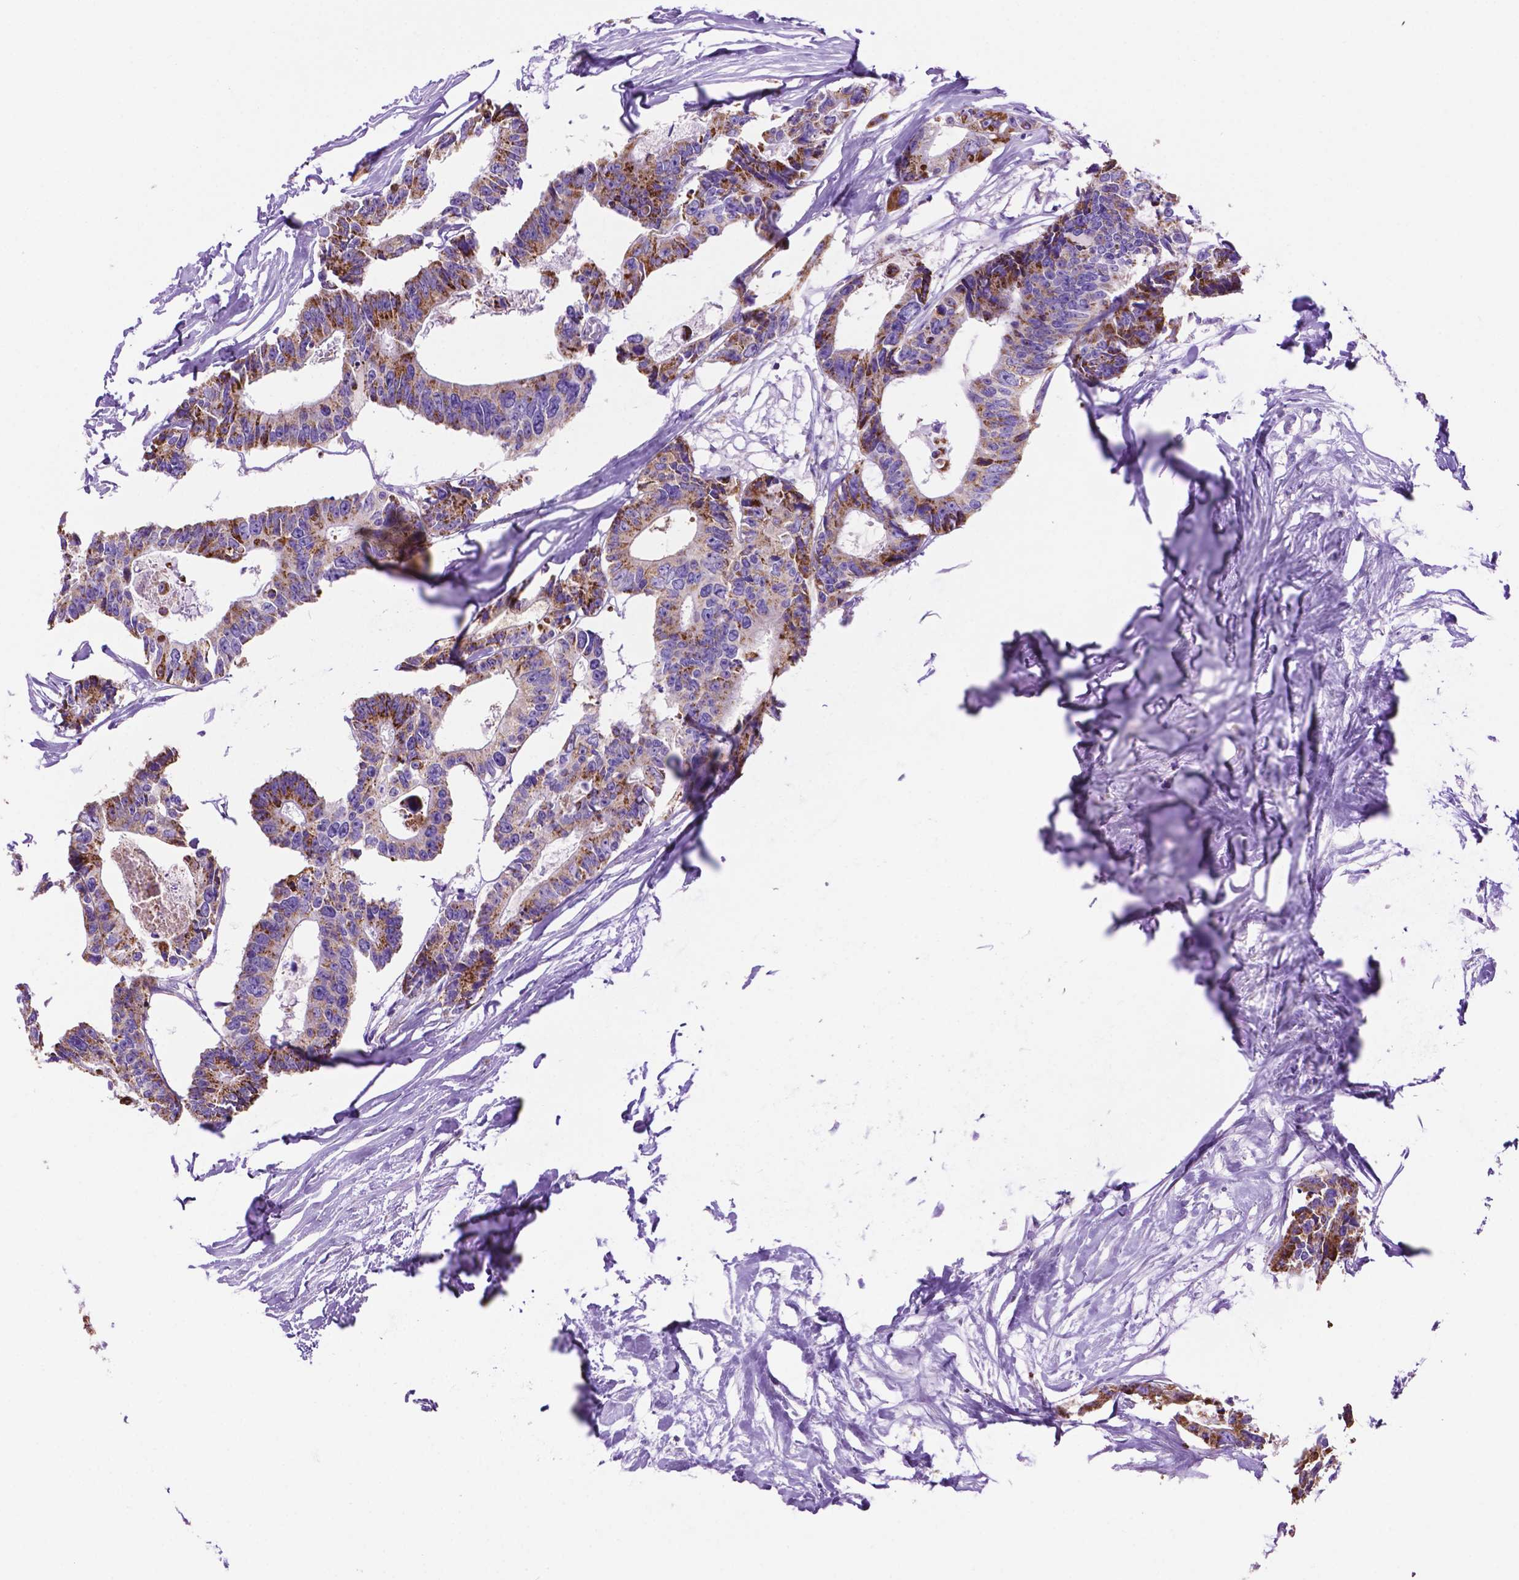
{"staining": {"intensity": "strong", "quantity": ">75%", "location": "cytoplasmic/membranous"}, "tissue": "colorectal cancer", "cell_type": "Tumor cells", "image_type": "cancer", "snomed": [{"axis": "morphology", "description": "Adenocarcinoma, NOS"}, {"axis": "topography", "description": "Rectum"}], "caption": "There is high levels of strong cytoplasmic/membranous expression in tumor cells of colorectal cancer, as demonstrated by immunohistochemical staining (brown color).", "gene": "GDPD5", "patient": {"sex": "male", "age": 57}}